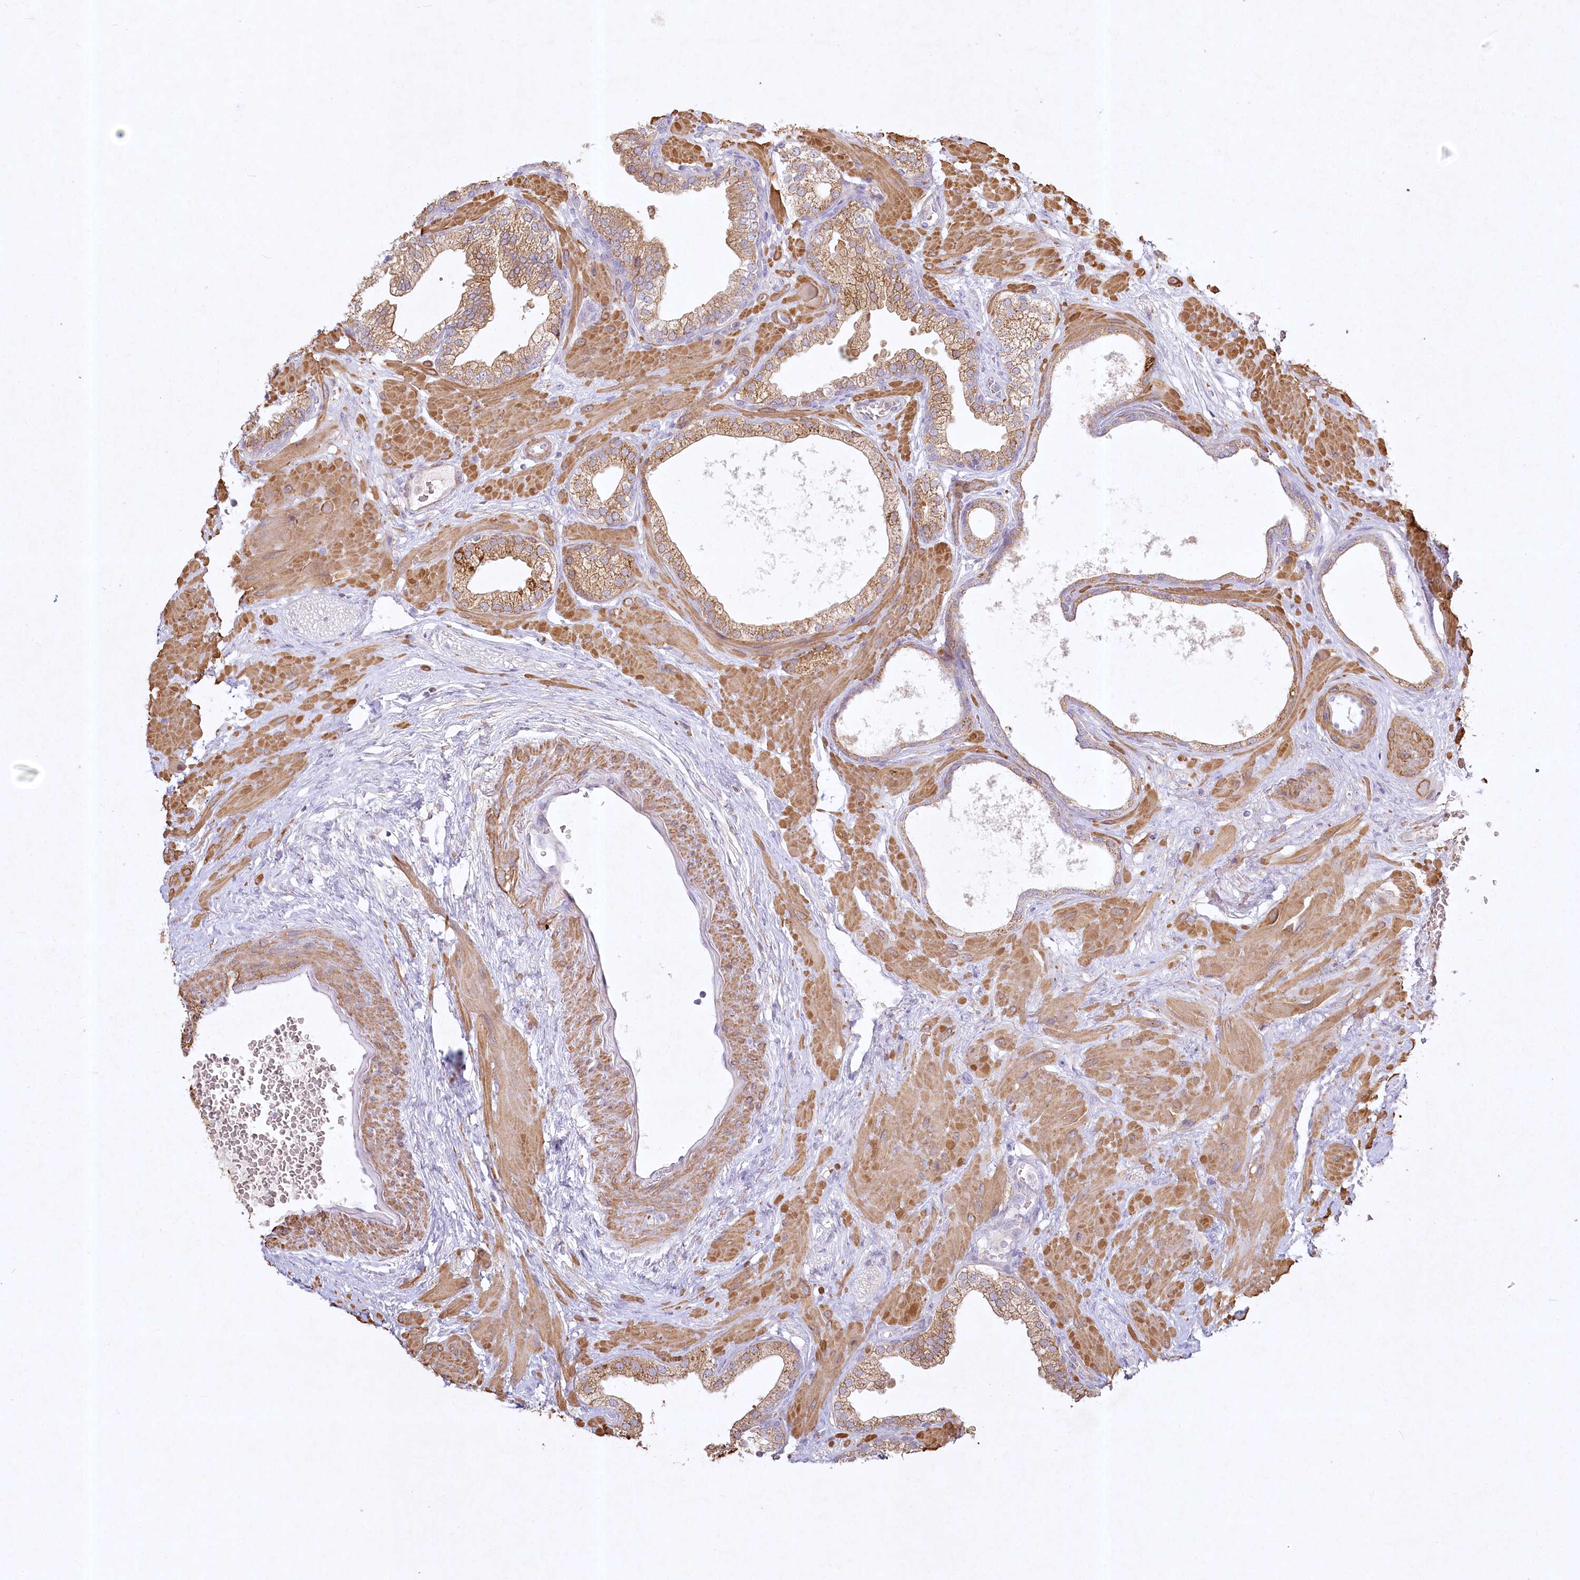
{"staining": {"intensity": "moderate", "quantity": "25%-75%", "location": "cytoplasmic/membranous"}, "tissue": "prostate", "cell_type": "Glandular cells", "image_type": "normal", "snomed": [{"axis": "morphology", "description": "Normal tissue, NOS"}, {"axis": "morphology", "description": "Urothelial carcinoma, Low grade"}, {"axis": "topography", "description": "Urinary bladder"}, {"axis": "topography", "description": "Prostate"}], "caption": "Prostate stained for a protein displays moderate cytoplasmic/membranous positivity in glandular cells. (DAB IHC, brown staining for protein, blue staining for nuclei).", "gene": "INPP4B", "patient": {"sex": "male", "age": 60}}